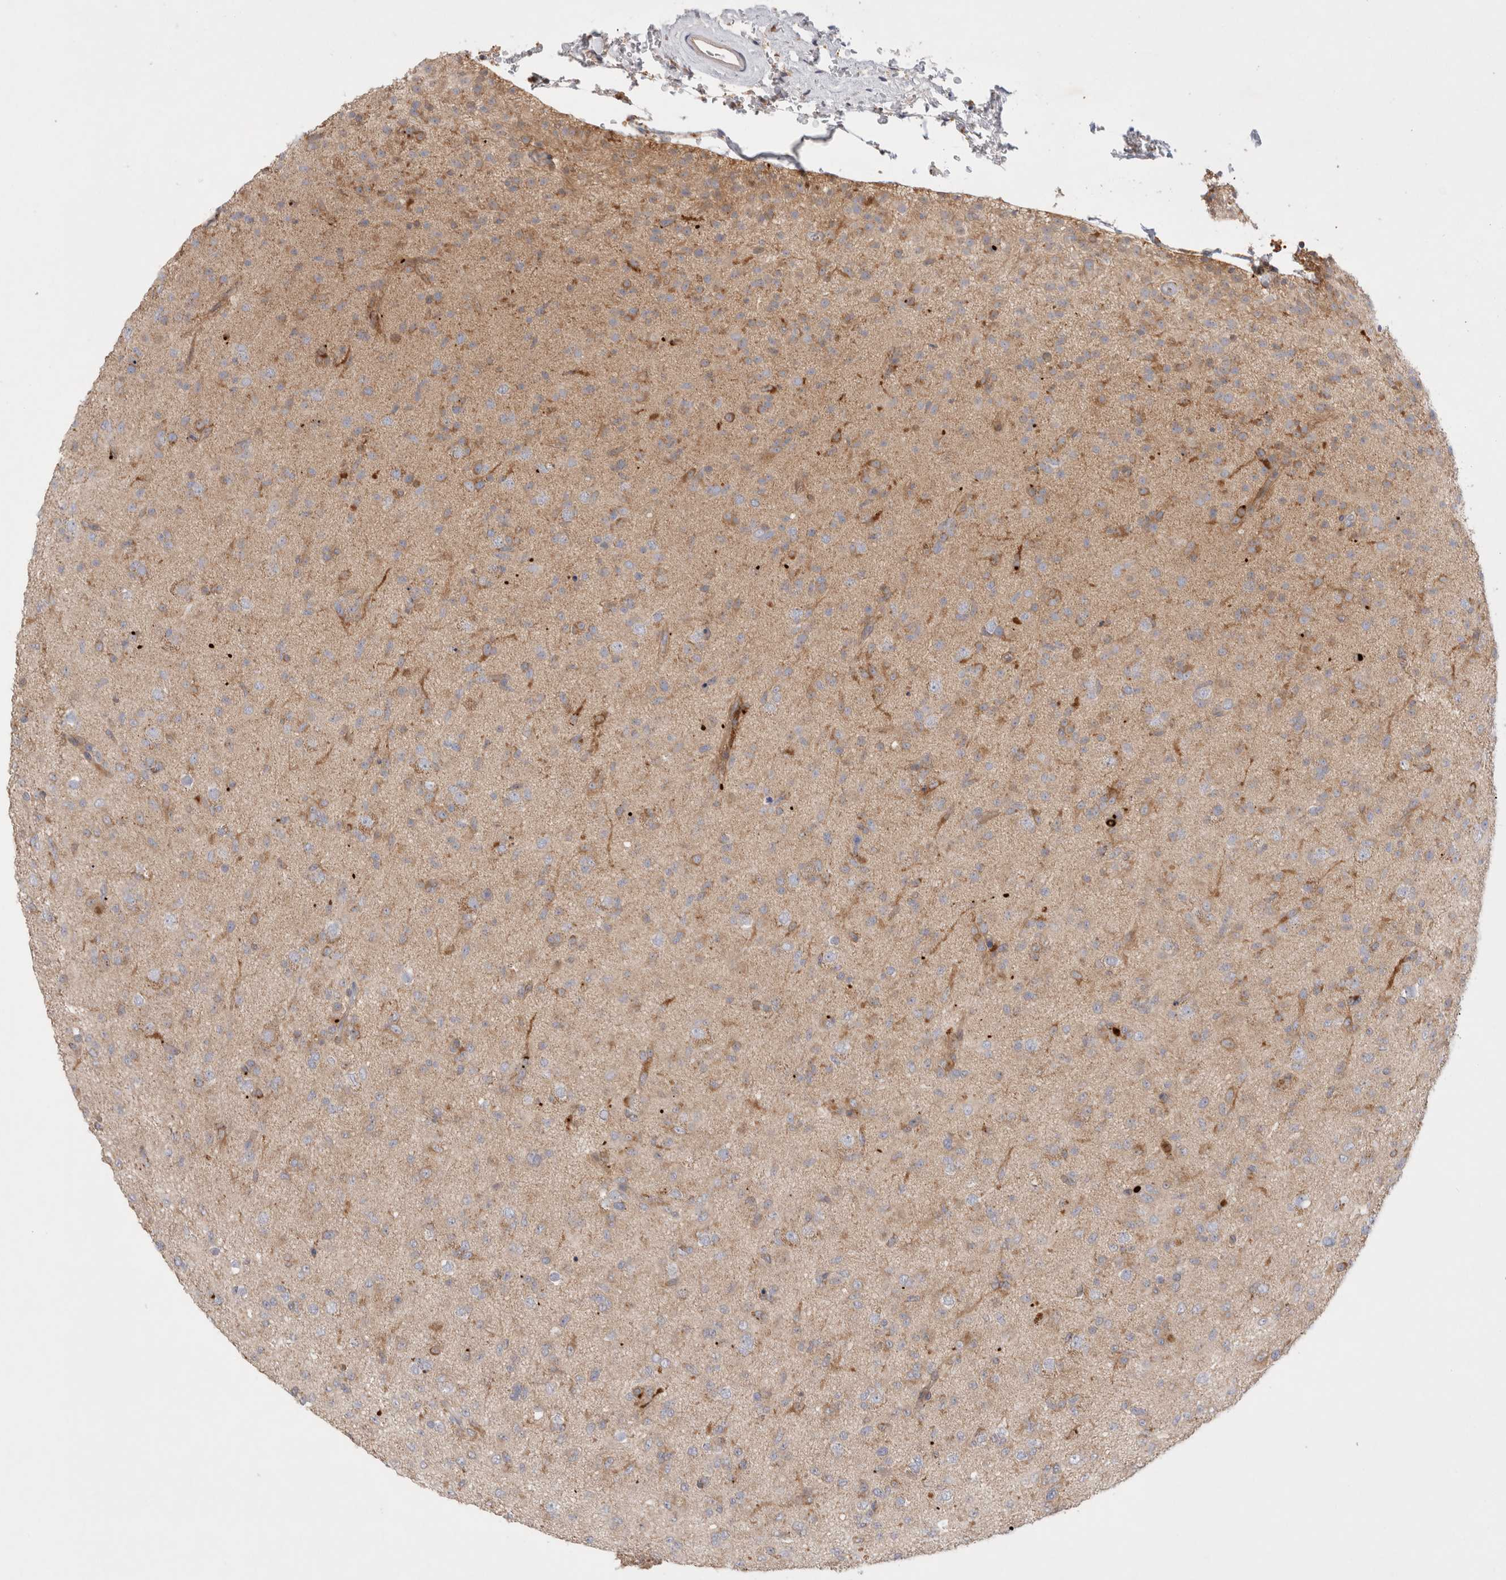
{"staining": {"intensity": "weak", "quantity": "25%-75%", "location": "cytoplasmic/membranous"}, "tissue": "glioma", "cell_type": "Tumor cells", "image_type": "cancer", "snomed": [{"axis": "morphology", "description": "Glioma, malignant, Low grade"}, {"axis": "topography", "description": "Brain"}], "caption": "Approximately 25%-75% of tumor cells in glioma exhibit weak cytoplasmic/membranous protein expression as visualized by brown immunohistochemical staining.", "gene": "TBC1D16", "patient": {"sex": "male", "age": 65}}